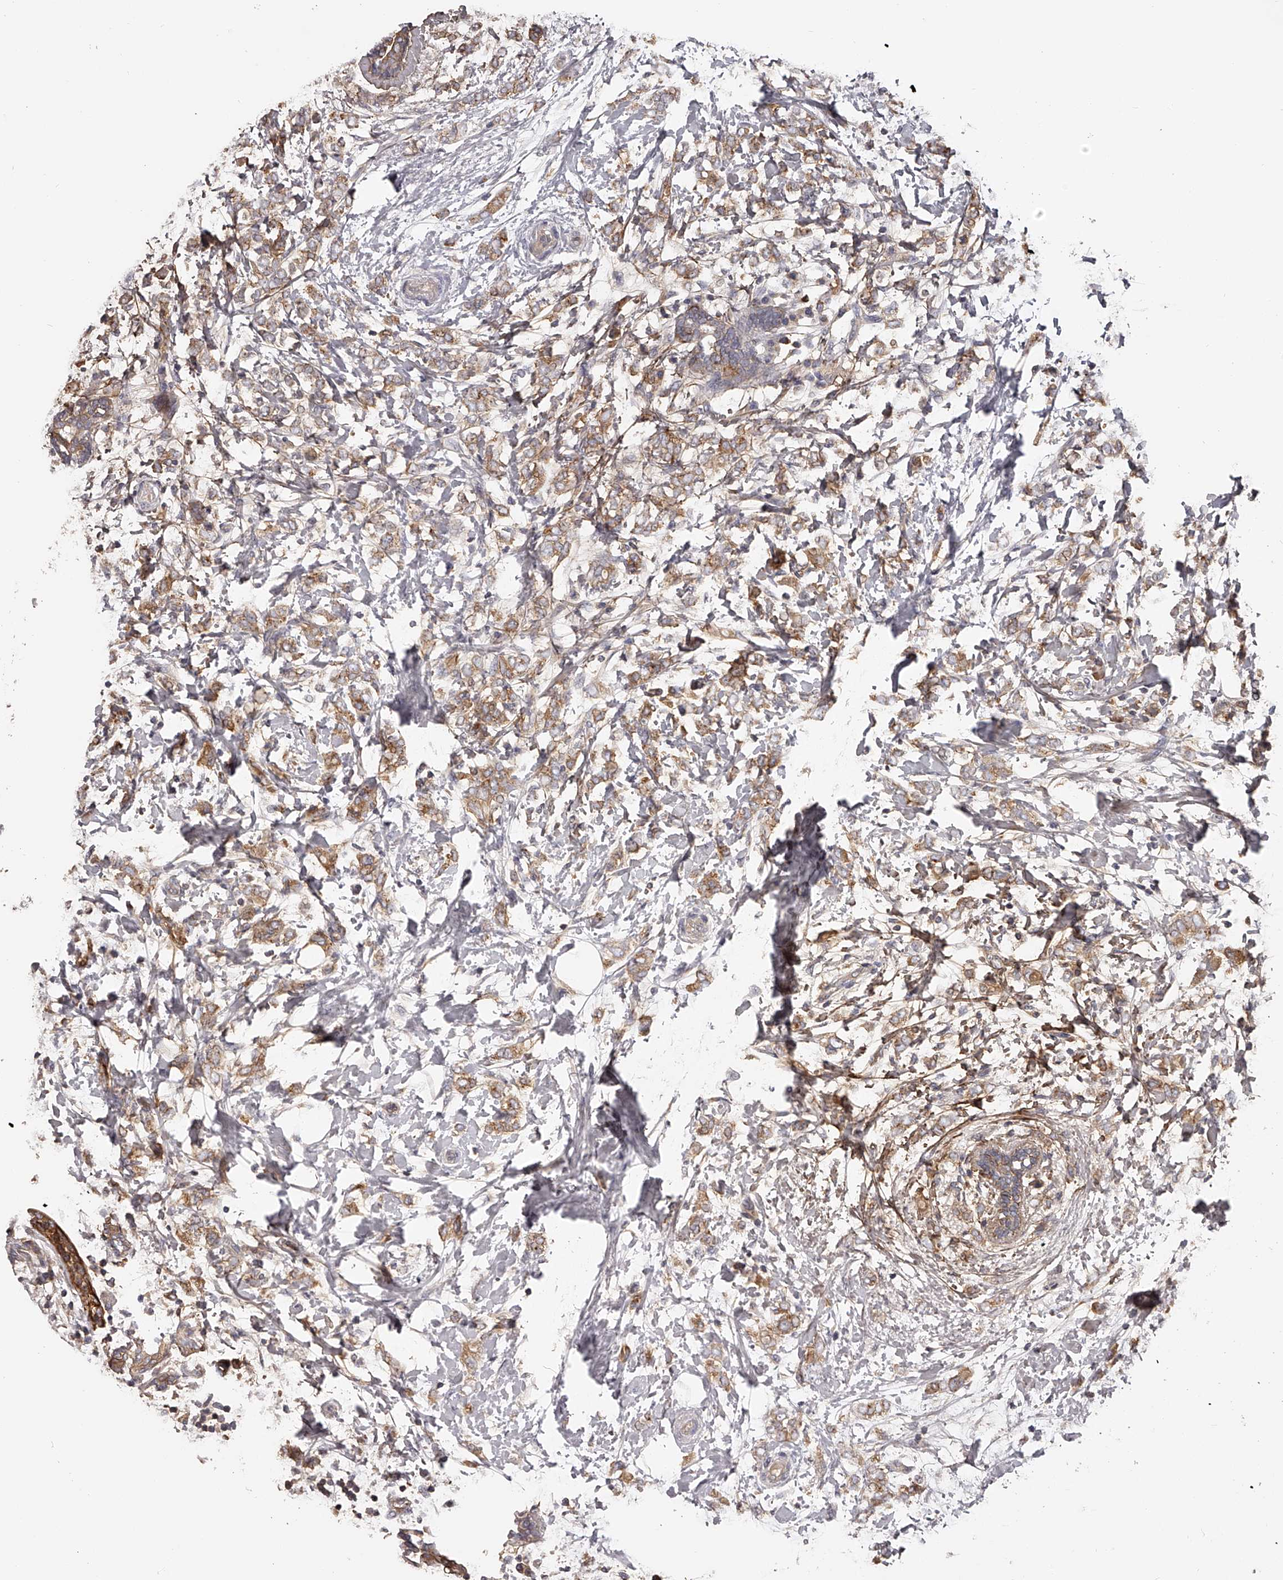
{"staining": {"intensity": "moderate", "quantity": ">75%", "location": "cytoplasmic/membranous"}, "tissue": "breast cancer", "cell_type": "Tumor cells", "image_type": "cancer", "snomed": [{"axis": "morphology", "description": "Normal tissue, NOS"}, {"axis": "morphology", "description": "Lobular carcinoma"}, {"axis": "topography", "description": "Breast"}], "caption": "IHC image of human breast cancer stained for a protein (brown), which exhibits medium levels of moderate cytoplasmic/membranous positivity in about >75% of tumor cells.", "gene": "TNN", "patient": {"sex": "female", "age": 47}}